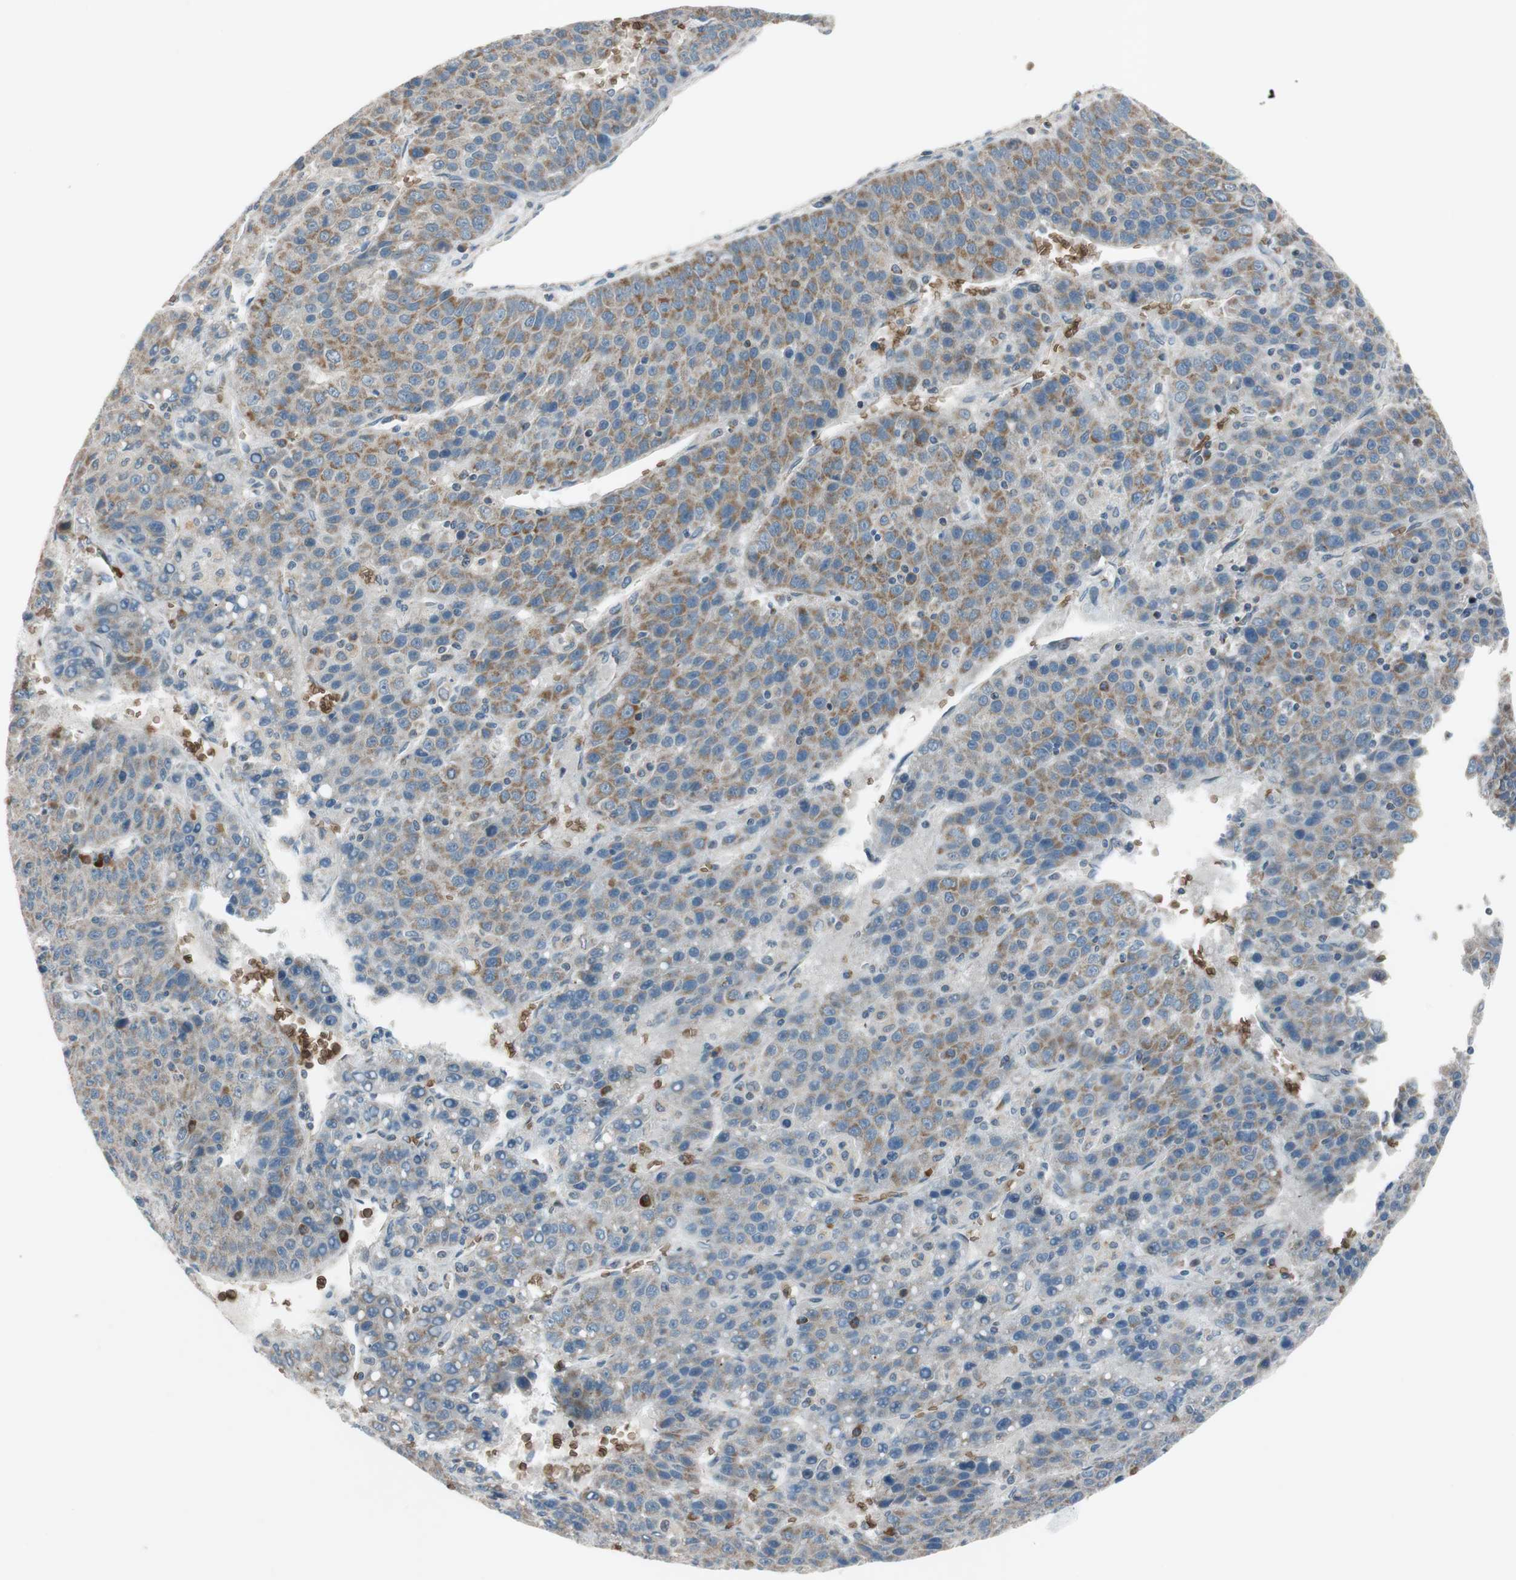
{"staining": {"intensity": "moderate", "quantity": "25%-75%", "location": "cytoplasmic/membranous"}, "tissue": "liver cancer", "cell_type": "Tumor cells", "image_type": "cancer", "snomed": [{"axis": "morphology", "description": "Carcinoma, Hepatocellular, NOS"}, {"axis": "topography", "description": "Liver"}], "caption": "The photomicrograph displays staining of hepatocellular carcinoma (liver), revealing moderate cytoplasmic/membranous protein staining (brown color) within tumor cells.", "gene": "GYPC", "patient": {"sex": "female", "age": 53}}